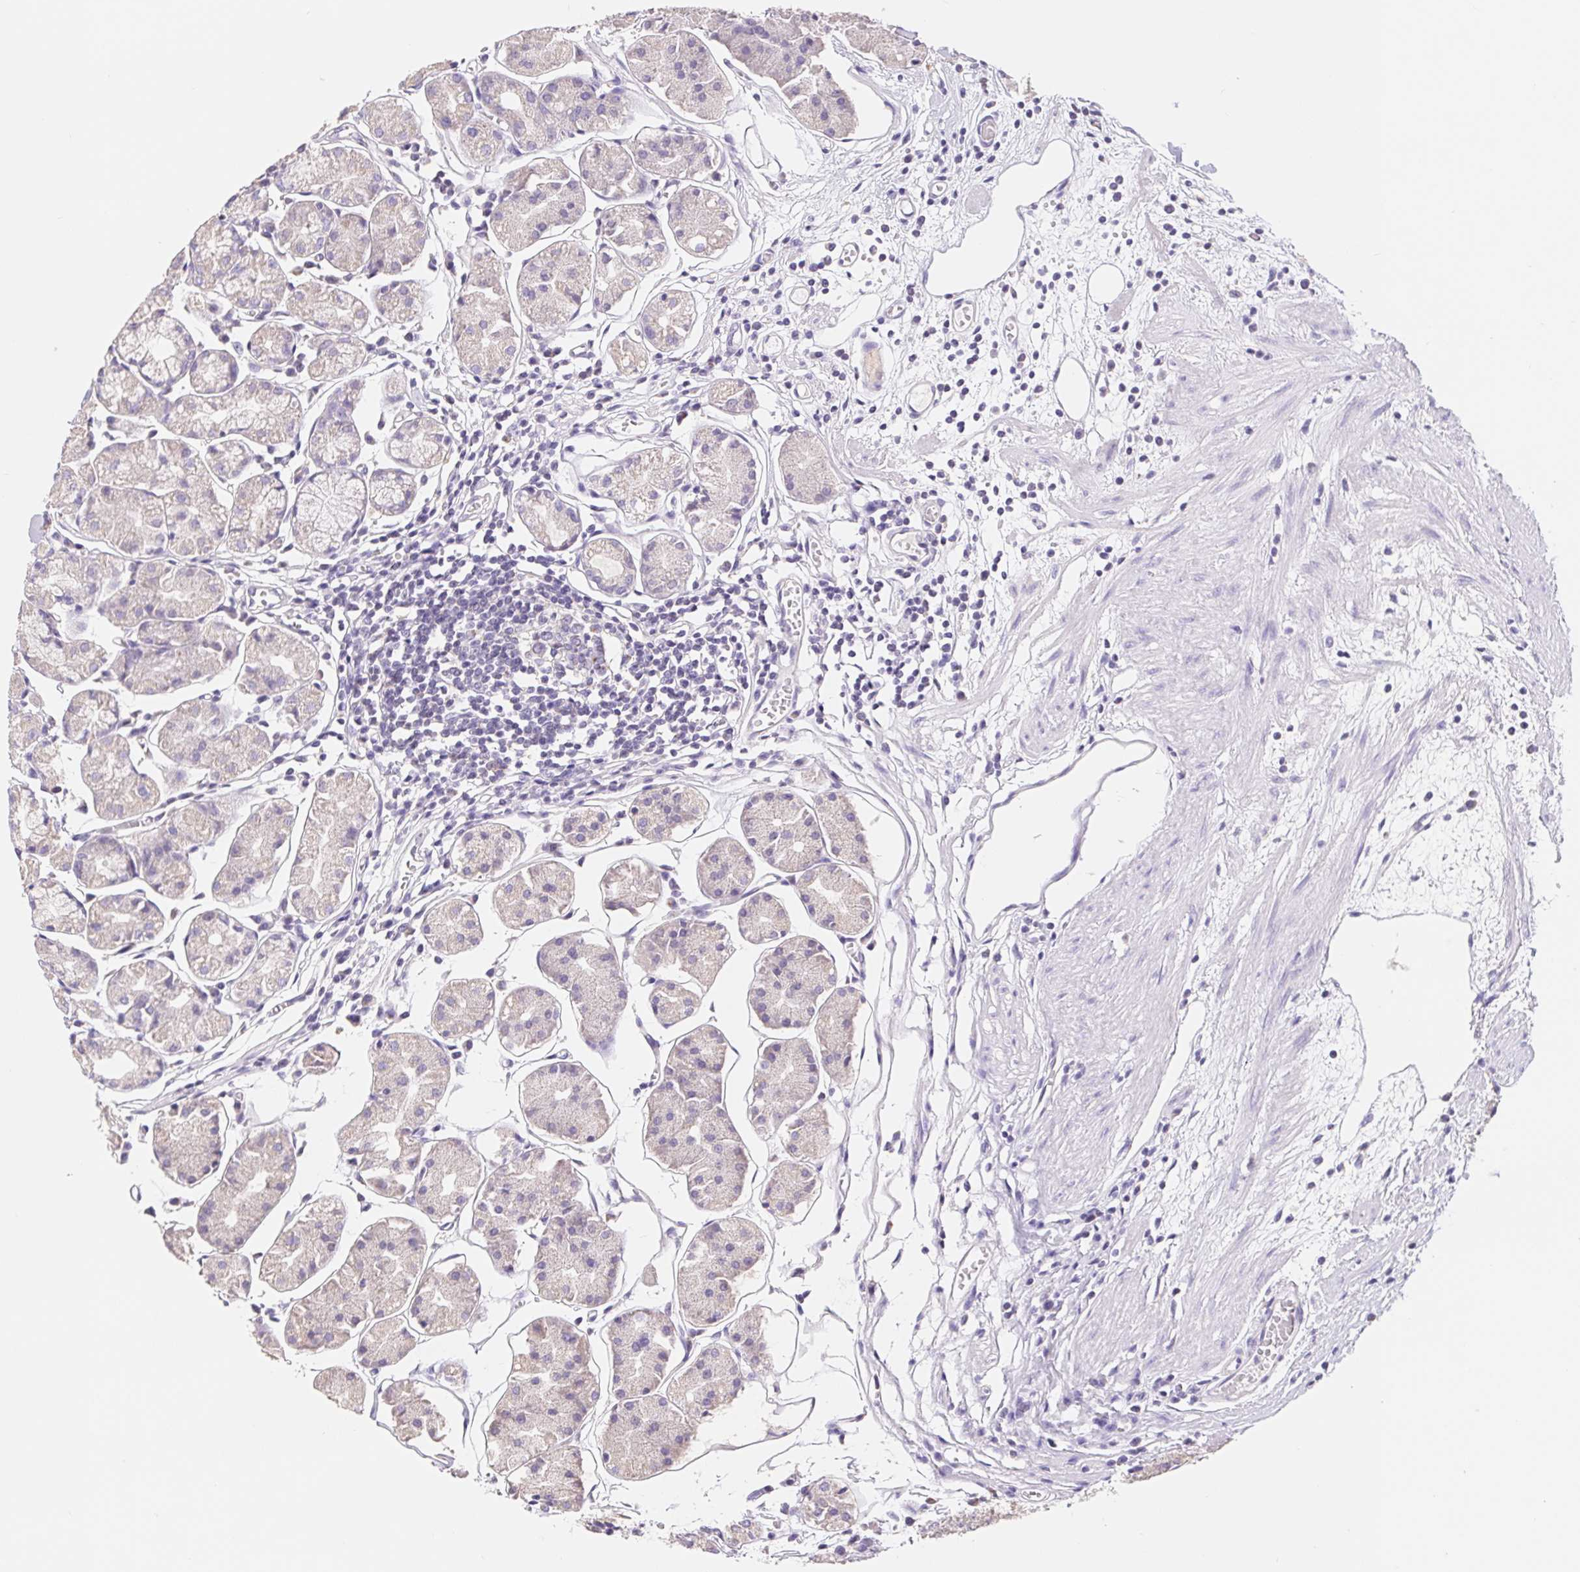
{"staining": {"intensity": "negative", "quantity": "none", "location": "none"}, "tissue": "stomach", "cell_type": "Glandular cells", "image_type": "normal", "snomed": [{"axis": "morphology", "description": "Normal tissue, NOS"}, {"axis": "topography", "description": "Stomach"}], "caption": "Immunohistochemistry of unremarkable stomach reveals no positivity in glandular cells. (Stains: DAB (3,3'-diaminobenzidine) immunohistochemistry with hematoxylin counter stain, Microscopy: brightfield microscopy at high magnification).", "gene": "FKBP6", "patient": {"sex": "male", "age": 55}}